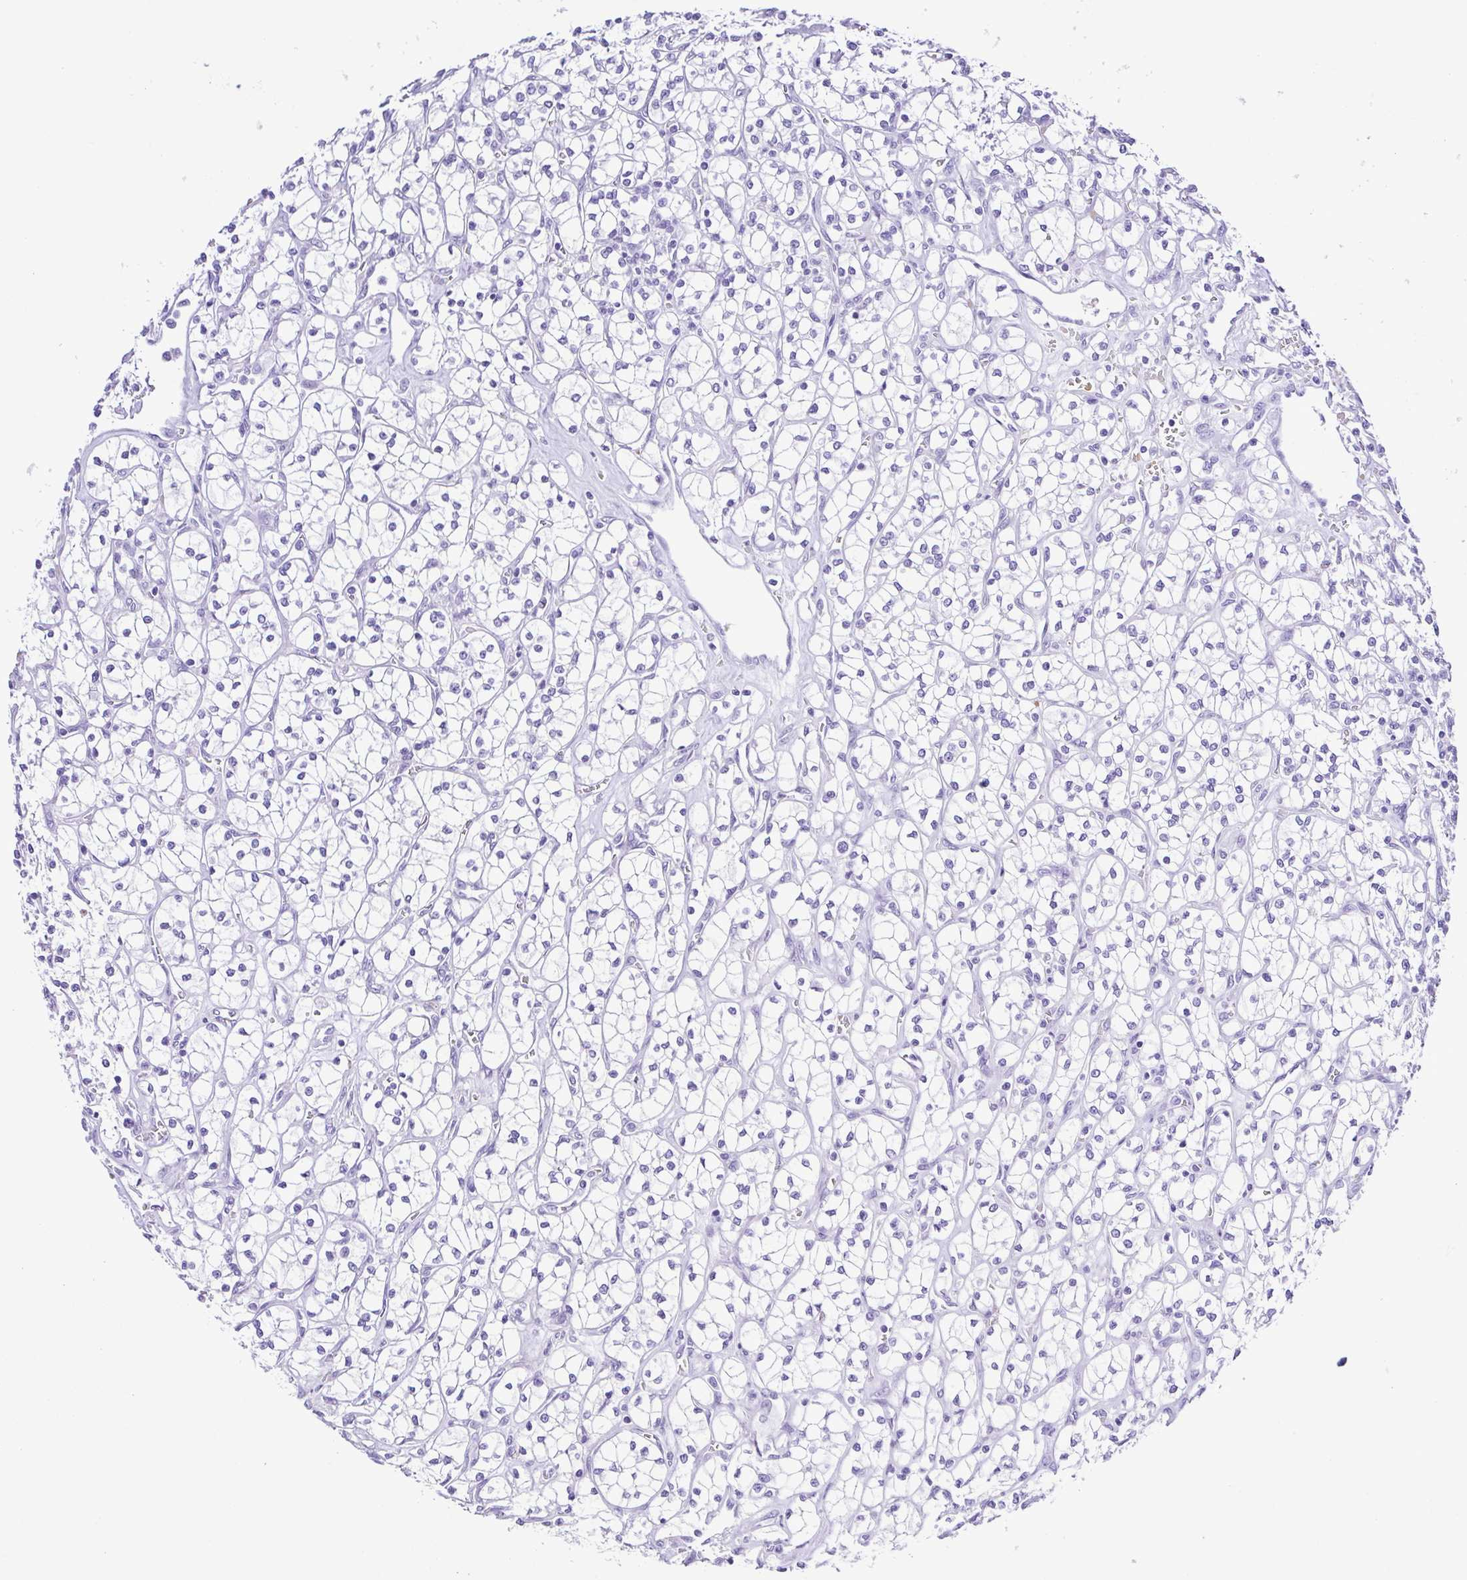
{"staining": {"intensity": "negative", "quantity": "none", "location": "none"}, "tissue": "renal cancer", "cell_type": "Tumor cells", "image_type": "cancer", "snomed": [{"axis": "morphology", "description": "Adenocarcinoma, NOS"}, {"axis": "topography", "description": "Kidney"}], "caption": "Photomicrograph shows no significant protein staining in tumor cells of renal adenocarcinoma. (DAB (3,3'-diaminobenzidine) immunohistochemistry (IHC) with hematoxylin counter stain).", "gene": "SYT1", "patient": {"sex": "female", "age": 64}}